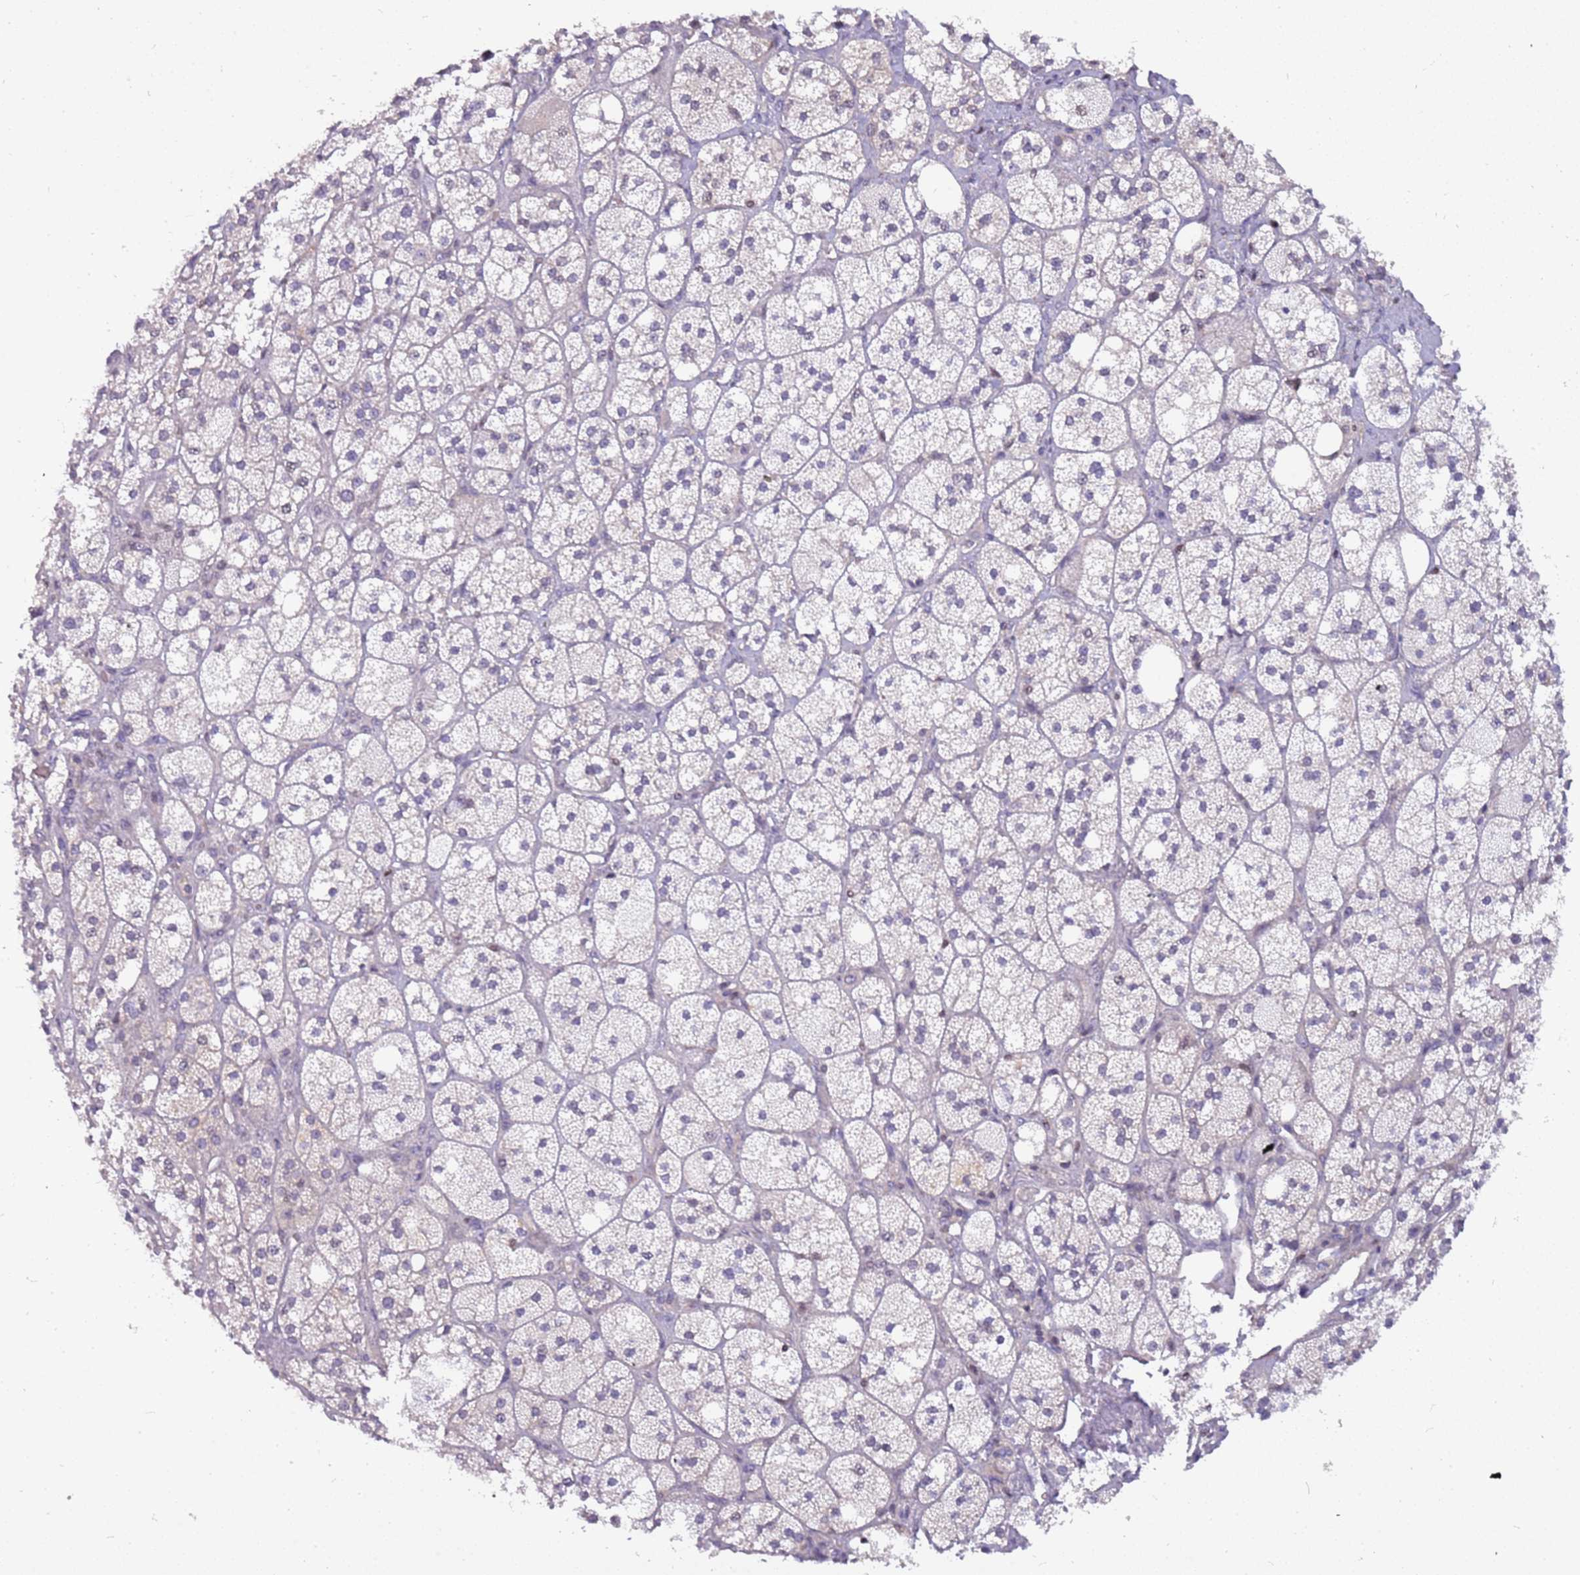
{"staining": {"intensity": "negative", "quantity": "none", "location": "none"}, "tissue": "adrenal gland", "cell_type": "Glandular cells", "image_type": "normal", "snomed": [{"axis": "morphology", "description": "Normal tissue, NOS"}, {"axis": "topography", "description": "Adrenal gland"}], "caption": "High power microscopy micrograph of an immunohistochemistry photomicrograph of unremarkable adrenal gland, revealing no significant expression in glandular cells. (DAB (3,3'-diaminobenzidine) immunohistochemistry (IHC), high magnification).", "gene": "ARHGEF35", "patient": {"sex": "male", "age": 61}}